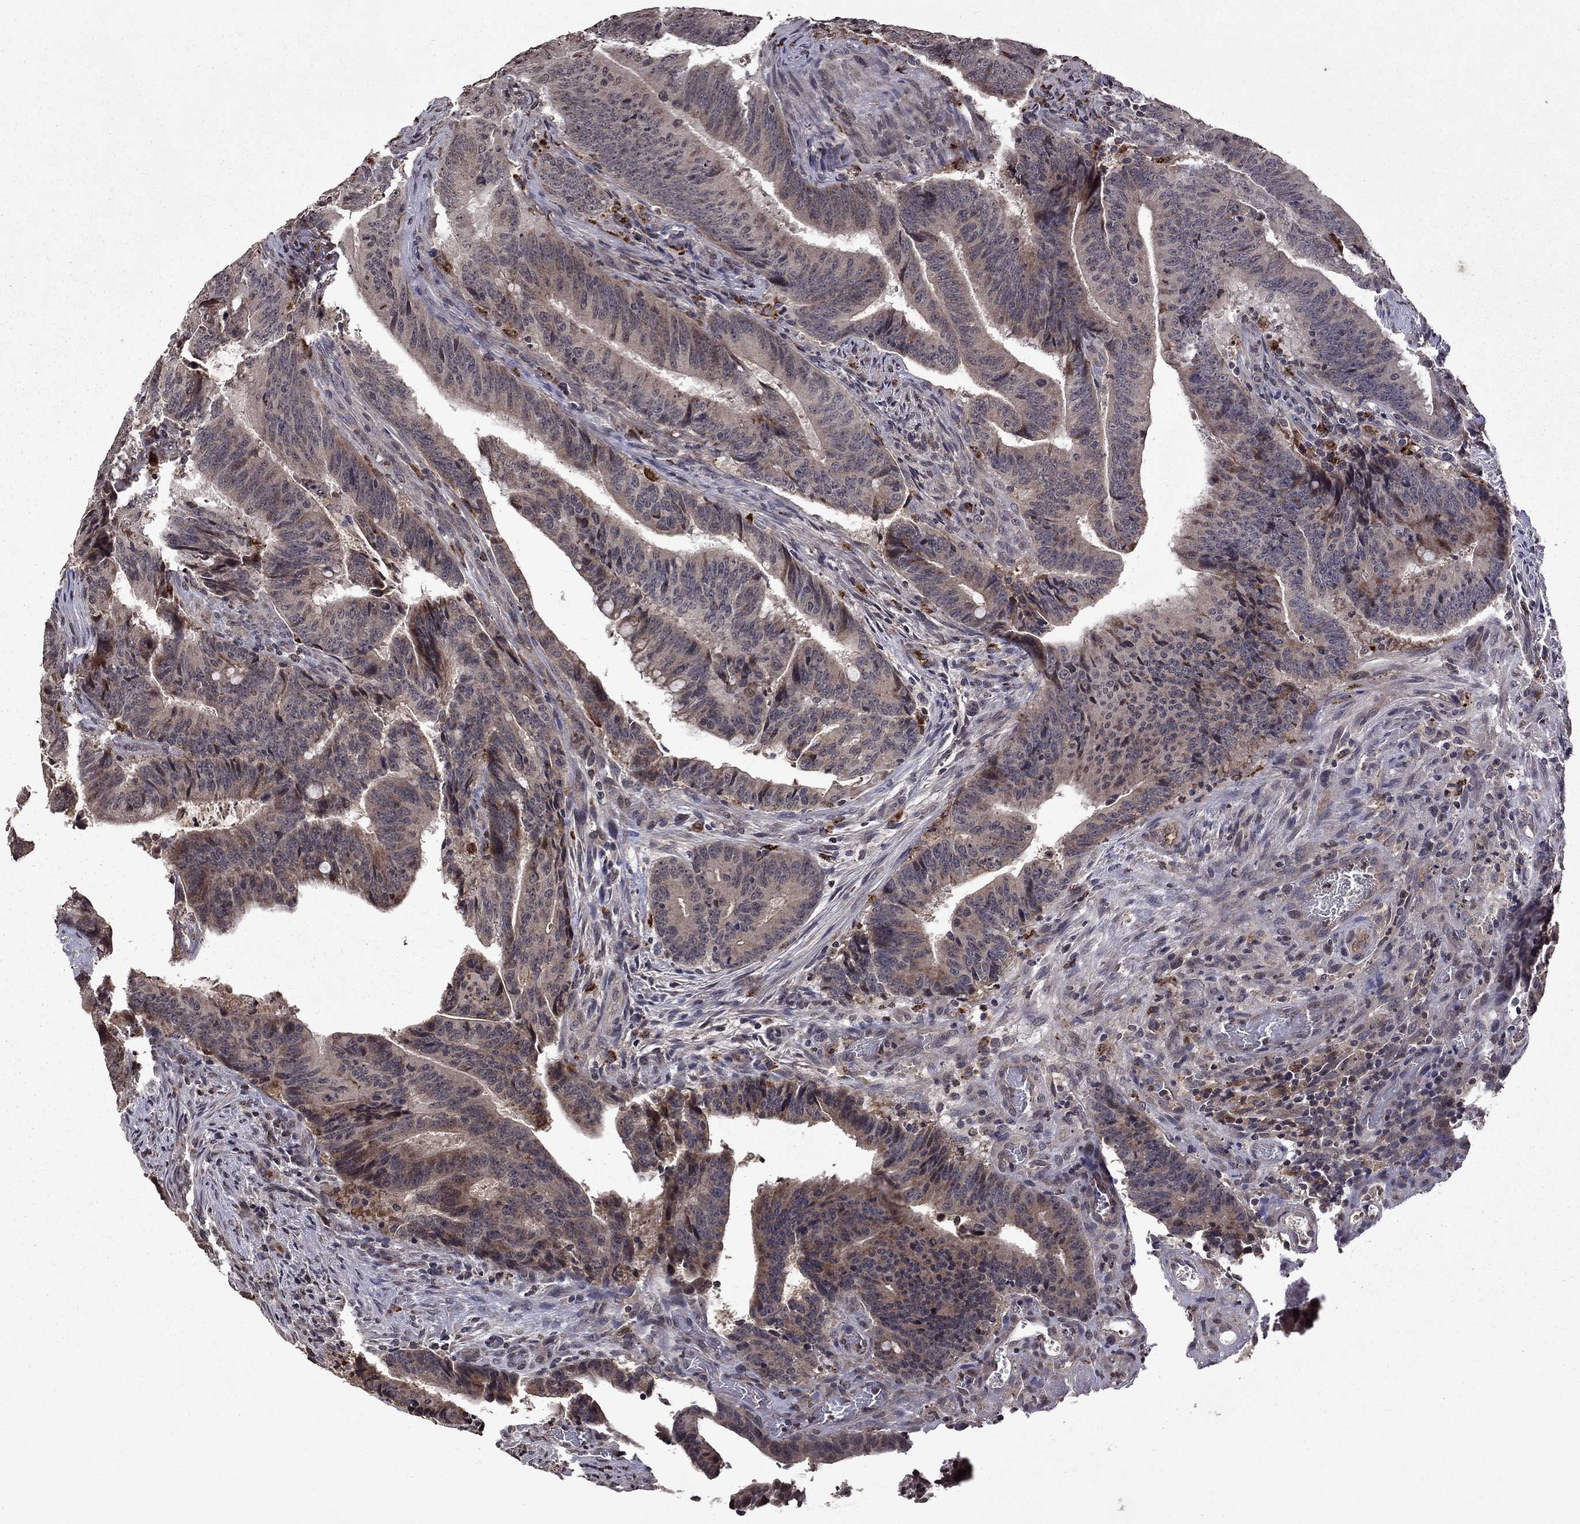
{"staining": {"intensity": "moderate", "quantity": "<25%", "location": "cytoplasmic/membranous"}, "tissue": "colorectal cancer", "cell_type": "Tumor cells", "image_type": "cancer", "snomed": [{"axis": "morphology", "description": "Adenocarcinoma, NOS"}, {"axis": "topography", "description": "Colon"}], "caption": "DAB (3,3'-diaminobenzidine) immunohistochemical staining of human colorectal adenocarcinoma shows moderate cytoplasmic/membranous protein positivity in about <25% of tumor cells.", "gene": "NLGN1", "patient": {"sex": "female", "age": 87}}